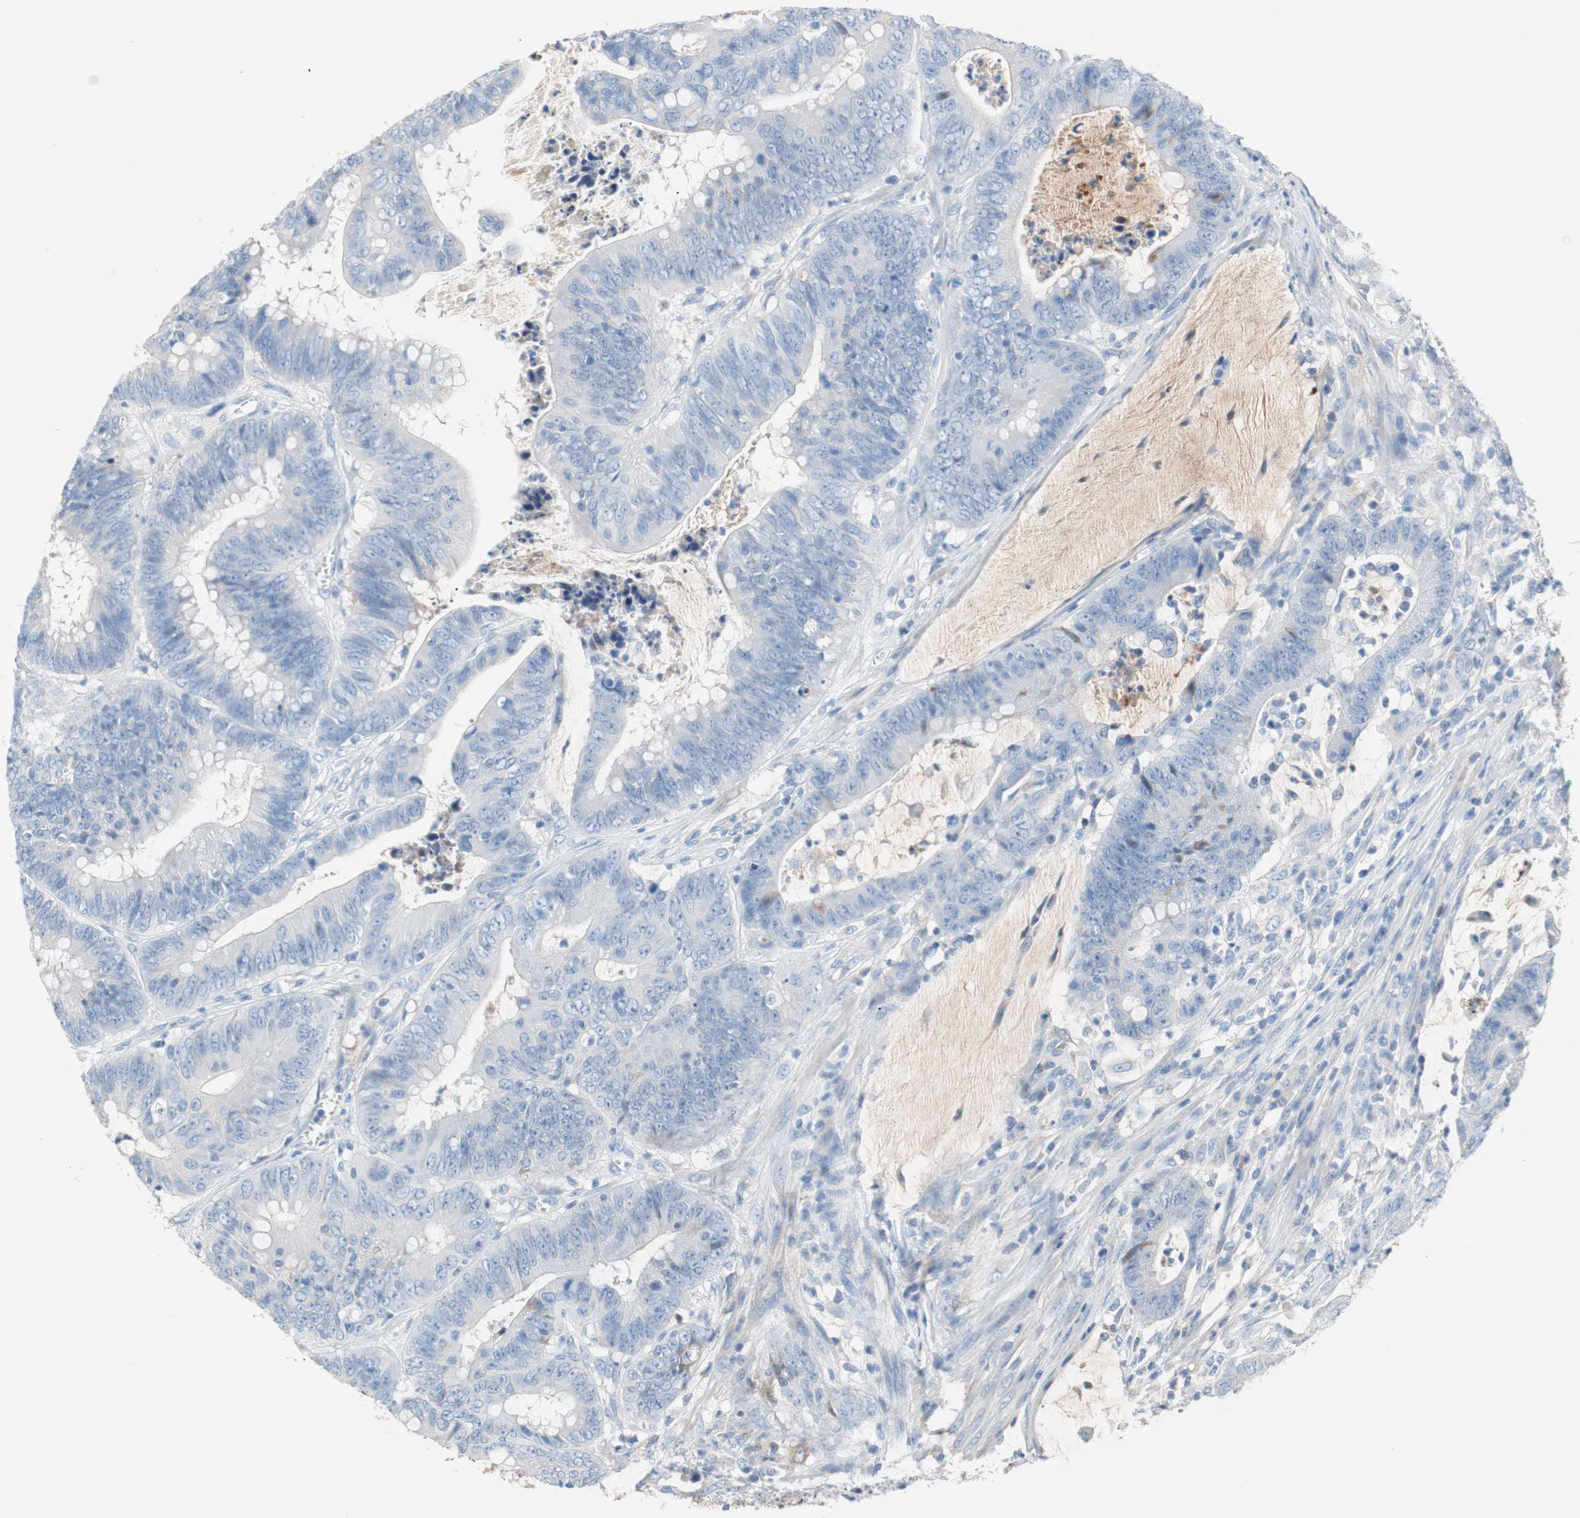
{"staining": {"intensity": "negative", "quantity": "none", "location": "none"}, "tissue": "colorectal cancer", "cell_type": "Tumor cells", "image_type": "cancer", "snomed": [{"axis": "morphology", "description": "Adenocarcinoma, NOS"}, {"axis": "topography", "description": "Colon"}], "caption": "The photomicrograph demonstrates no staining of tumor cells in colorectal adenocarcinoma. (Immunohistochemistry (ihc), brightfield microscopy, high magnification).", "gene": "RBP4", "patient": {"sex": "male", "age": 45}}